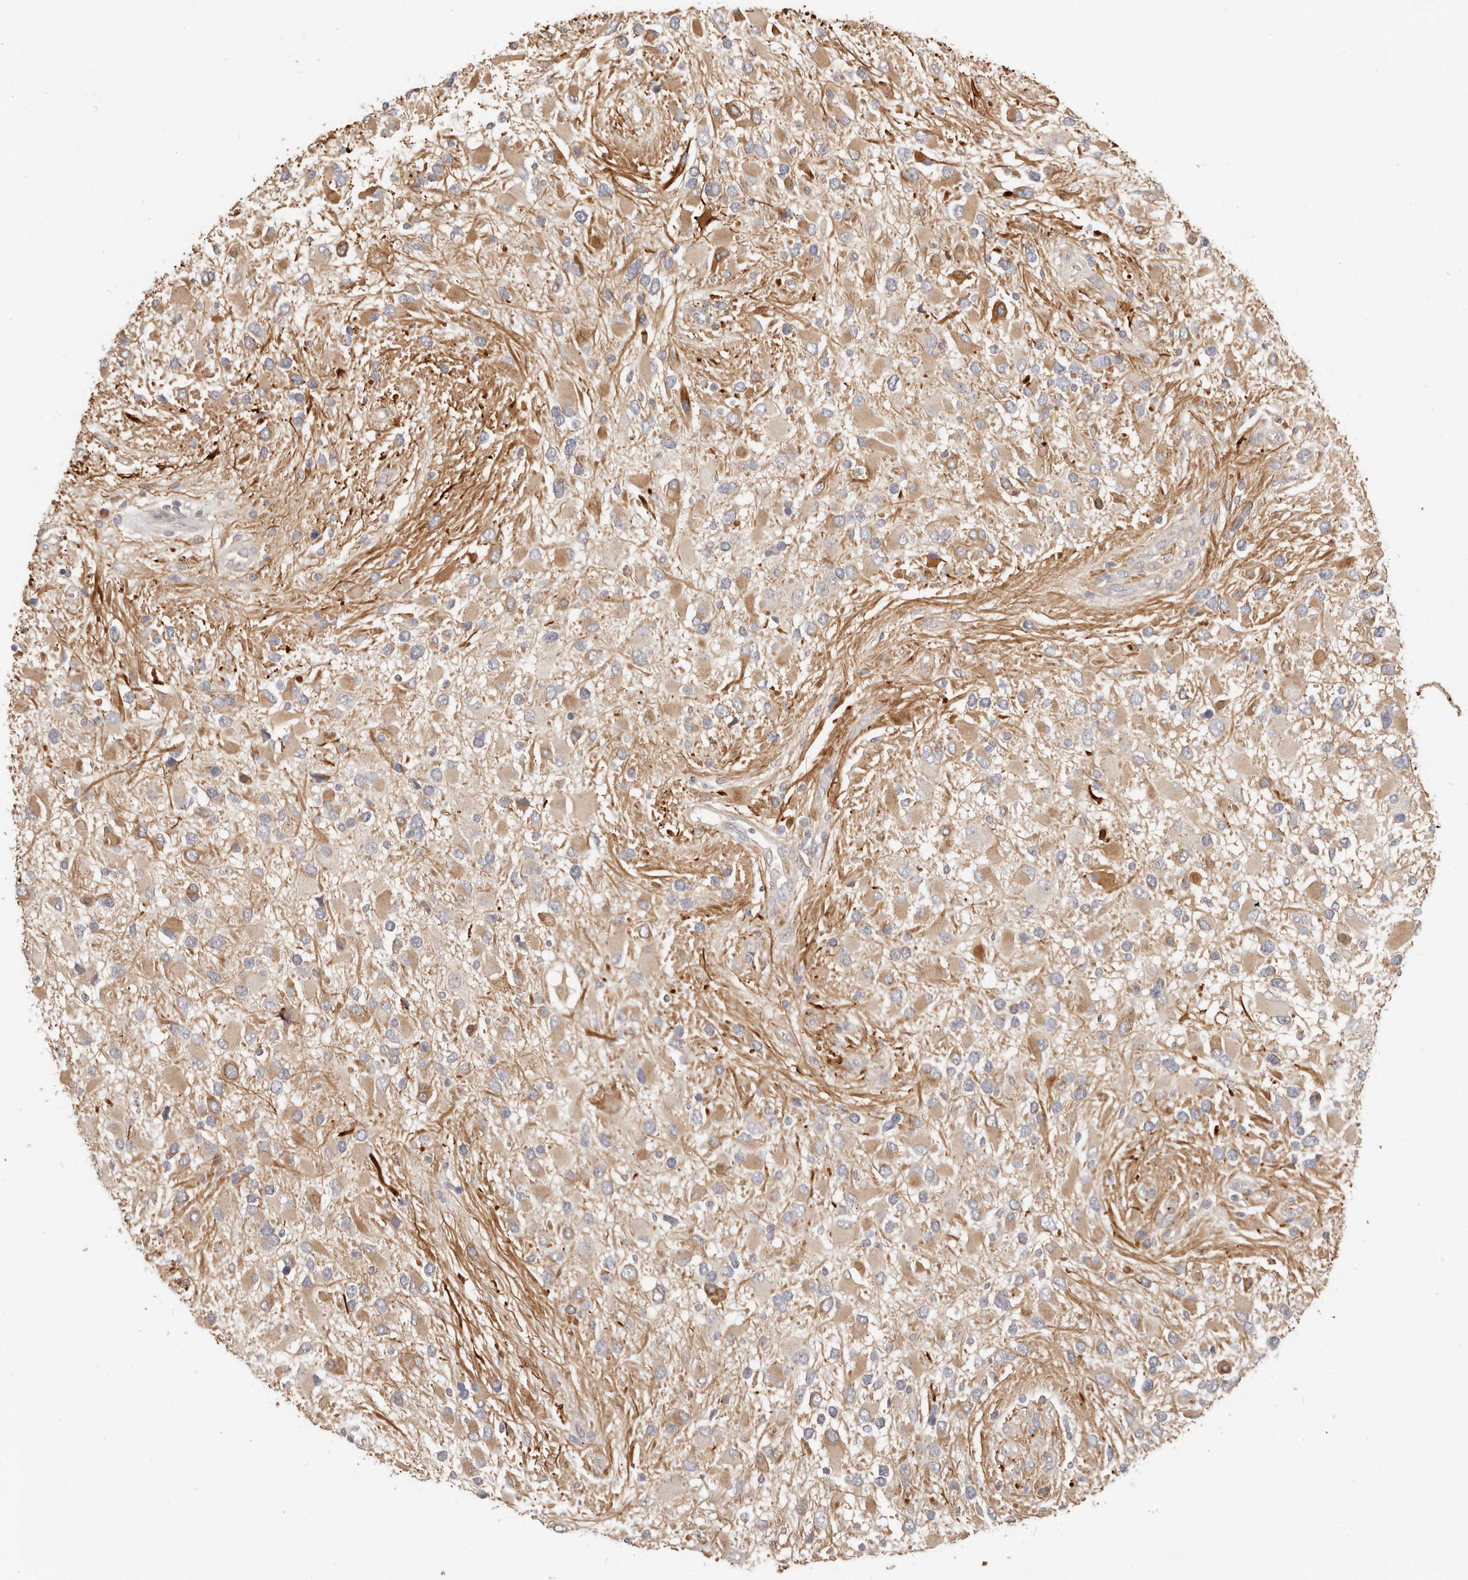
{"staining": {"intensity": "moderate", "quantity": ">75%", "location": "cytoplasmic/membranous"}, "tissue": "glioma", "cell_type": "Tumor cells", "image_type": "cancer", "snomed": [{"axis": "morphology", "description": "Glioma, malignant, High grade"}, {"axis": "topography", "description": "Brain"}], "caption": "DAB (3,3'-diaminobenzidine) immunohistochemical staining of glioma exhibits moderate cytoplasmic/membranous protein positivity in approximately >75% of tumor cells.", "gene": "MTFR2", "patient": {"sex": "male", "age": 53}}